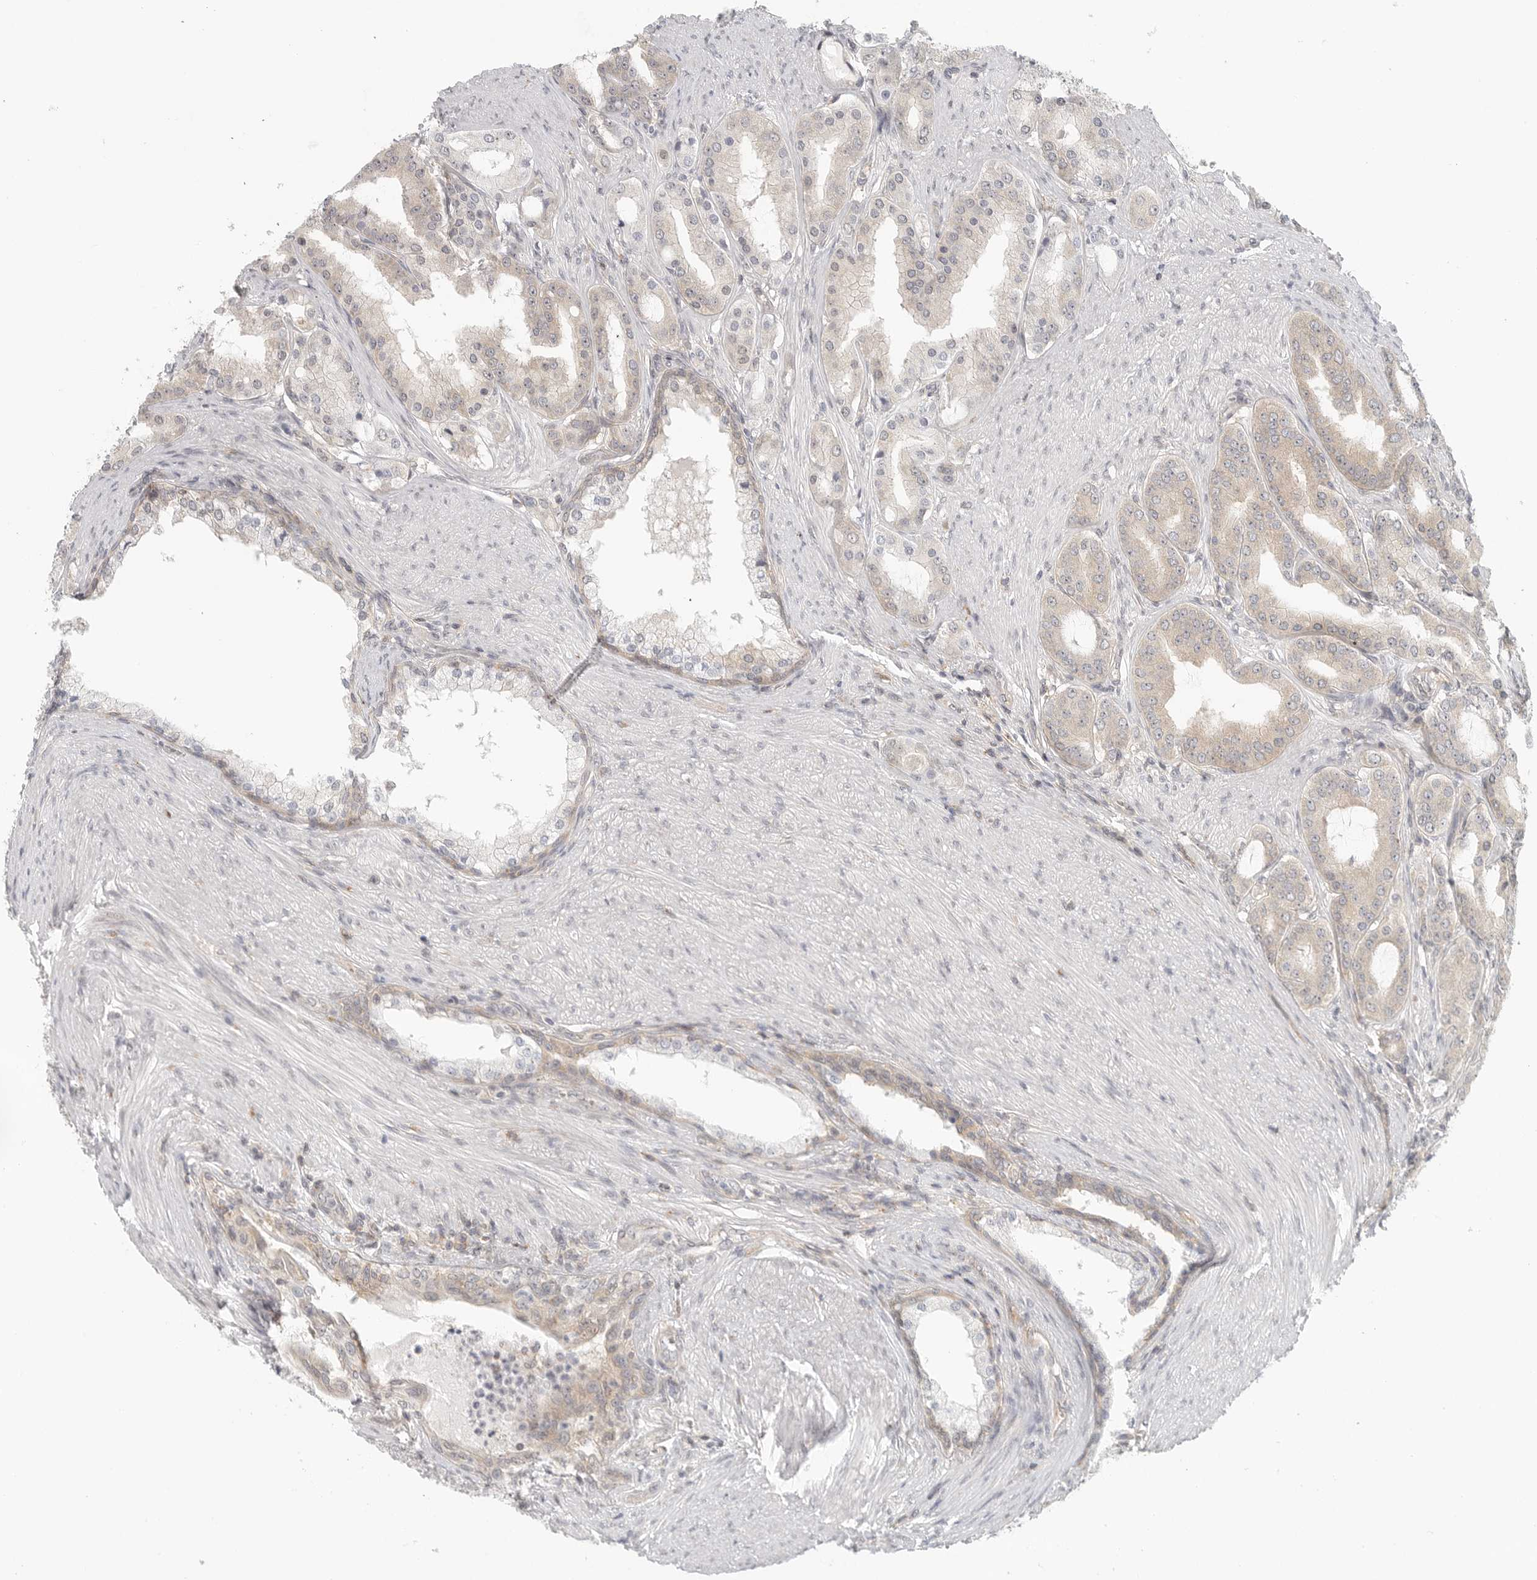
{"staining": {"intensity": "negative", "quantity": "none", "location": "none"}, "tissue": "prostate cancer", "cell_type": "Tumor cells", "image_type": "cancer", "snomed": [{"axis": "morphology", "description": "Adenocarcinoma, High grade"}, {"axis": "topography", "description": "Prostate"}], "caption": "DAB immunohistochemical staining of human prostate cancer displays no significant positivity in tumor cells.", "gene": "HDAC6", "patient": {"sex": "male", "age": 60}}